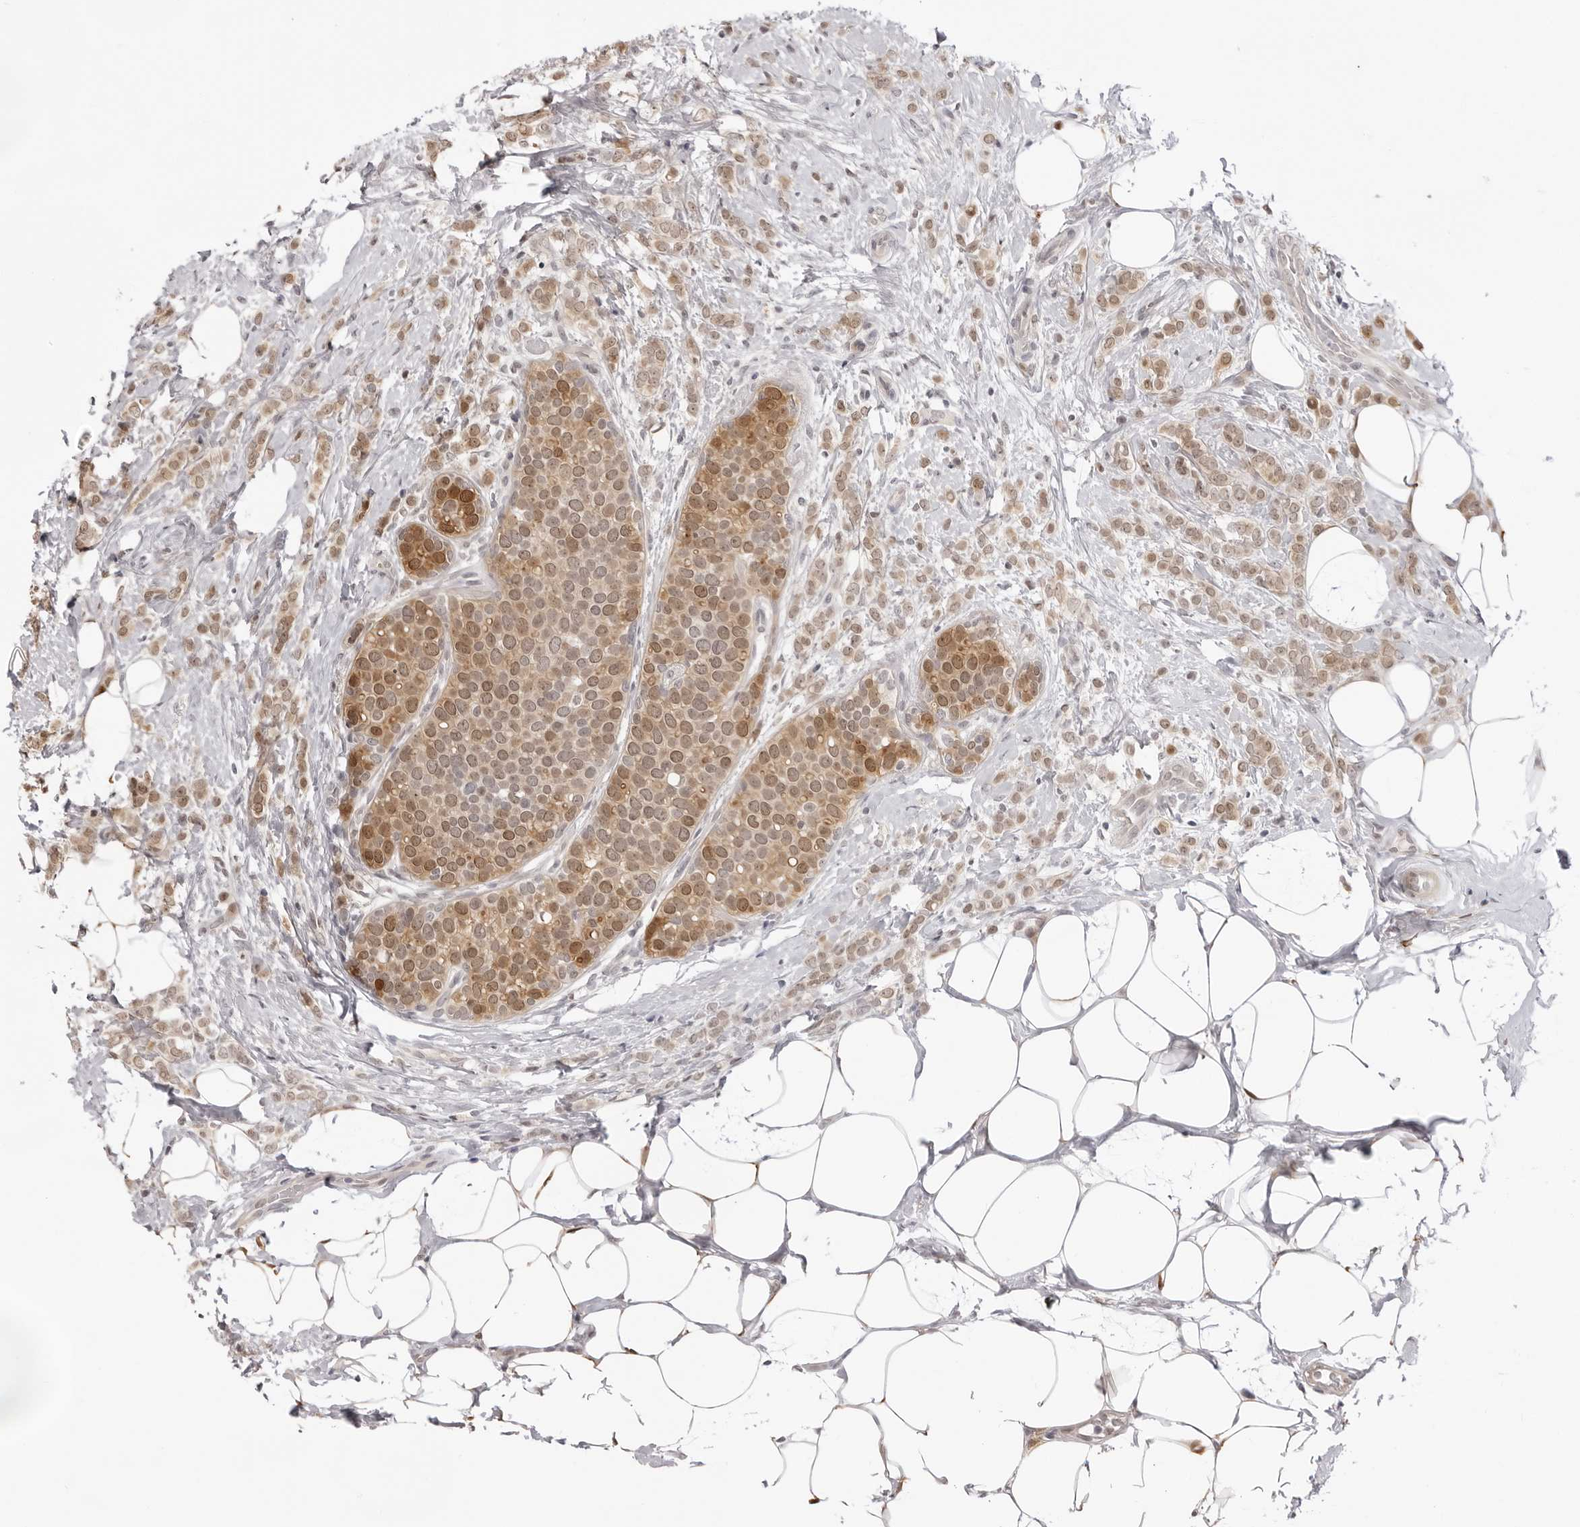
{"staining": {"intensity": "moderate", "quantity": "25%-75%", "location": "nuclear"}, "tissue": "breast cancer", "cell_type": "Tumor cells", "image_type": "cancer", "snomed": [{"axis": "morphology", "description": "Lobular carcinoma"}, {"axis": "topography", "description": "Breast"}], "caption": "Breast cancer (lobular carcinoma) was stained to show a protein in brown. There is medium levels of moderate nuclear staining in approximately 25%-75% of tumor cells. The protein of interest is stained brown, and the nuclei are stained in blue (DAB IHC with brightfield microscopy, high magnification).", "gene": "SRGAP2", "patient": {"sex": "female", "age": 50}}